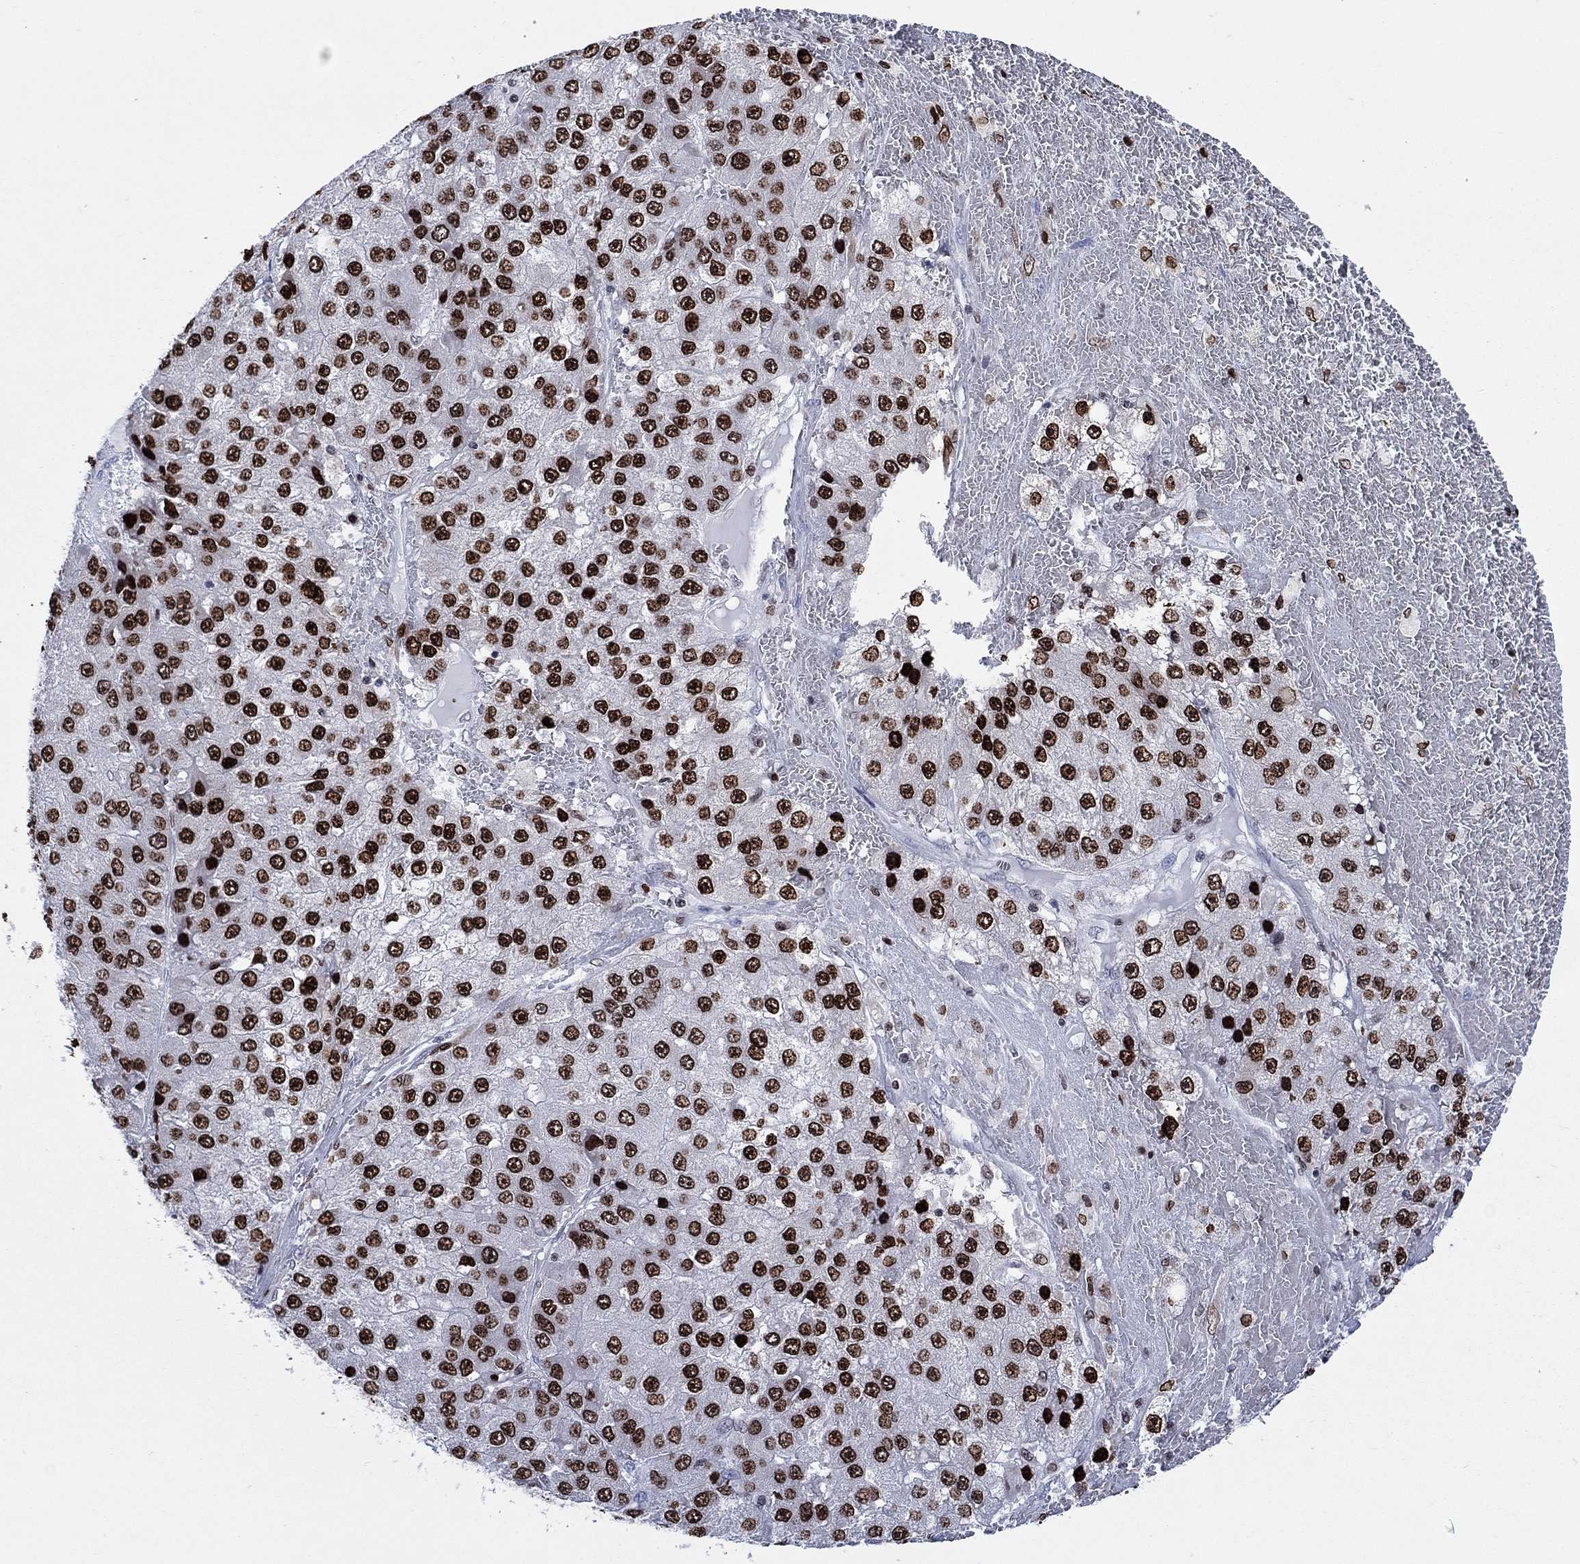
{"staining": {"intensity": "strong", "quantity": ">75%", "location": "nuclear"}, "tissue": "liver cancer", "cell_type": "Tumor cells", "image_type": "cancer", "snomed": [{"axis": "morphology", "description": "Carcinoma, Hepatocellular, NOS"}, {"axis": "topography", "description": "Liver"}], "caption": "A photomicrograph of hepatocellular carcinoma (liver) stained for a protein exhibits strong nuclear brown staining in tumor cells. The staining was performed using DAB (3,3'-diaminobenzidine), with brown indicating positive protein expression. Nuclei are stained blue with hematoxylin.", "gene": "HMGA1", "patient": {"sex": "female", "age": 73}}